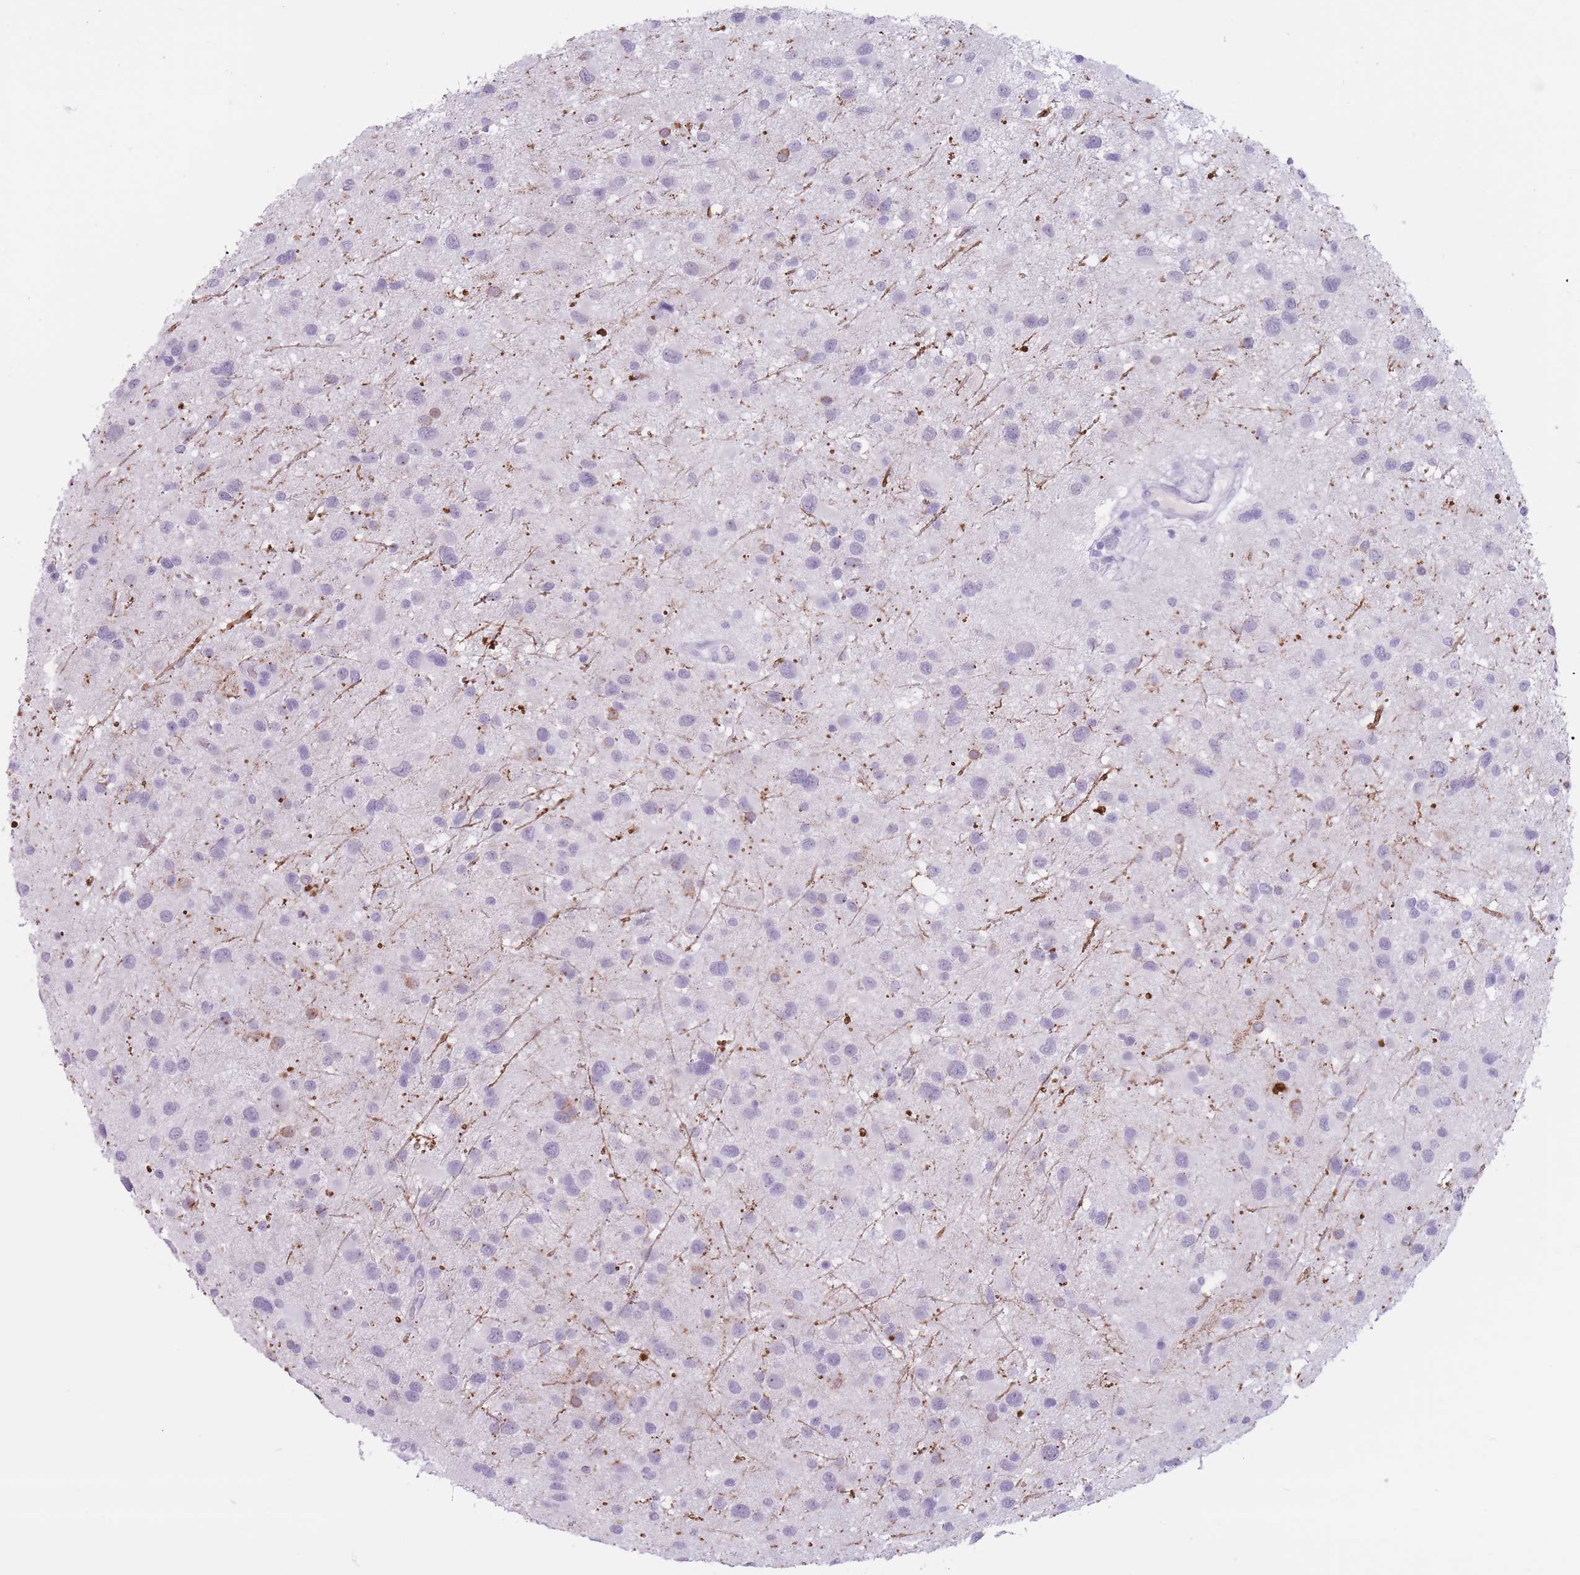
{"staining": {"intensity": "negative", "quantity": "none", "location": "none"}, "tissue": "glioma", "cell_type": "Tumor cells", "image_type": "cancer", "snomed": [{"axis": "morphology", "description": "Glioma, malignant, Low grade"}, {"axis": "topography", "description": "Brain"}], "caption": "Histopathology image shows no significant protein positivity in tumor cells of malignant low-grade glioma.", "gene": "PNMA3", "patient": {"sex": "female", "age": 32}}